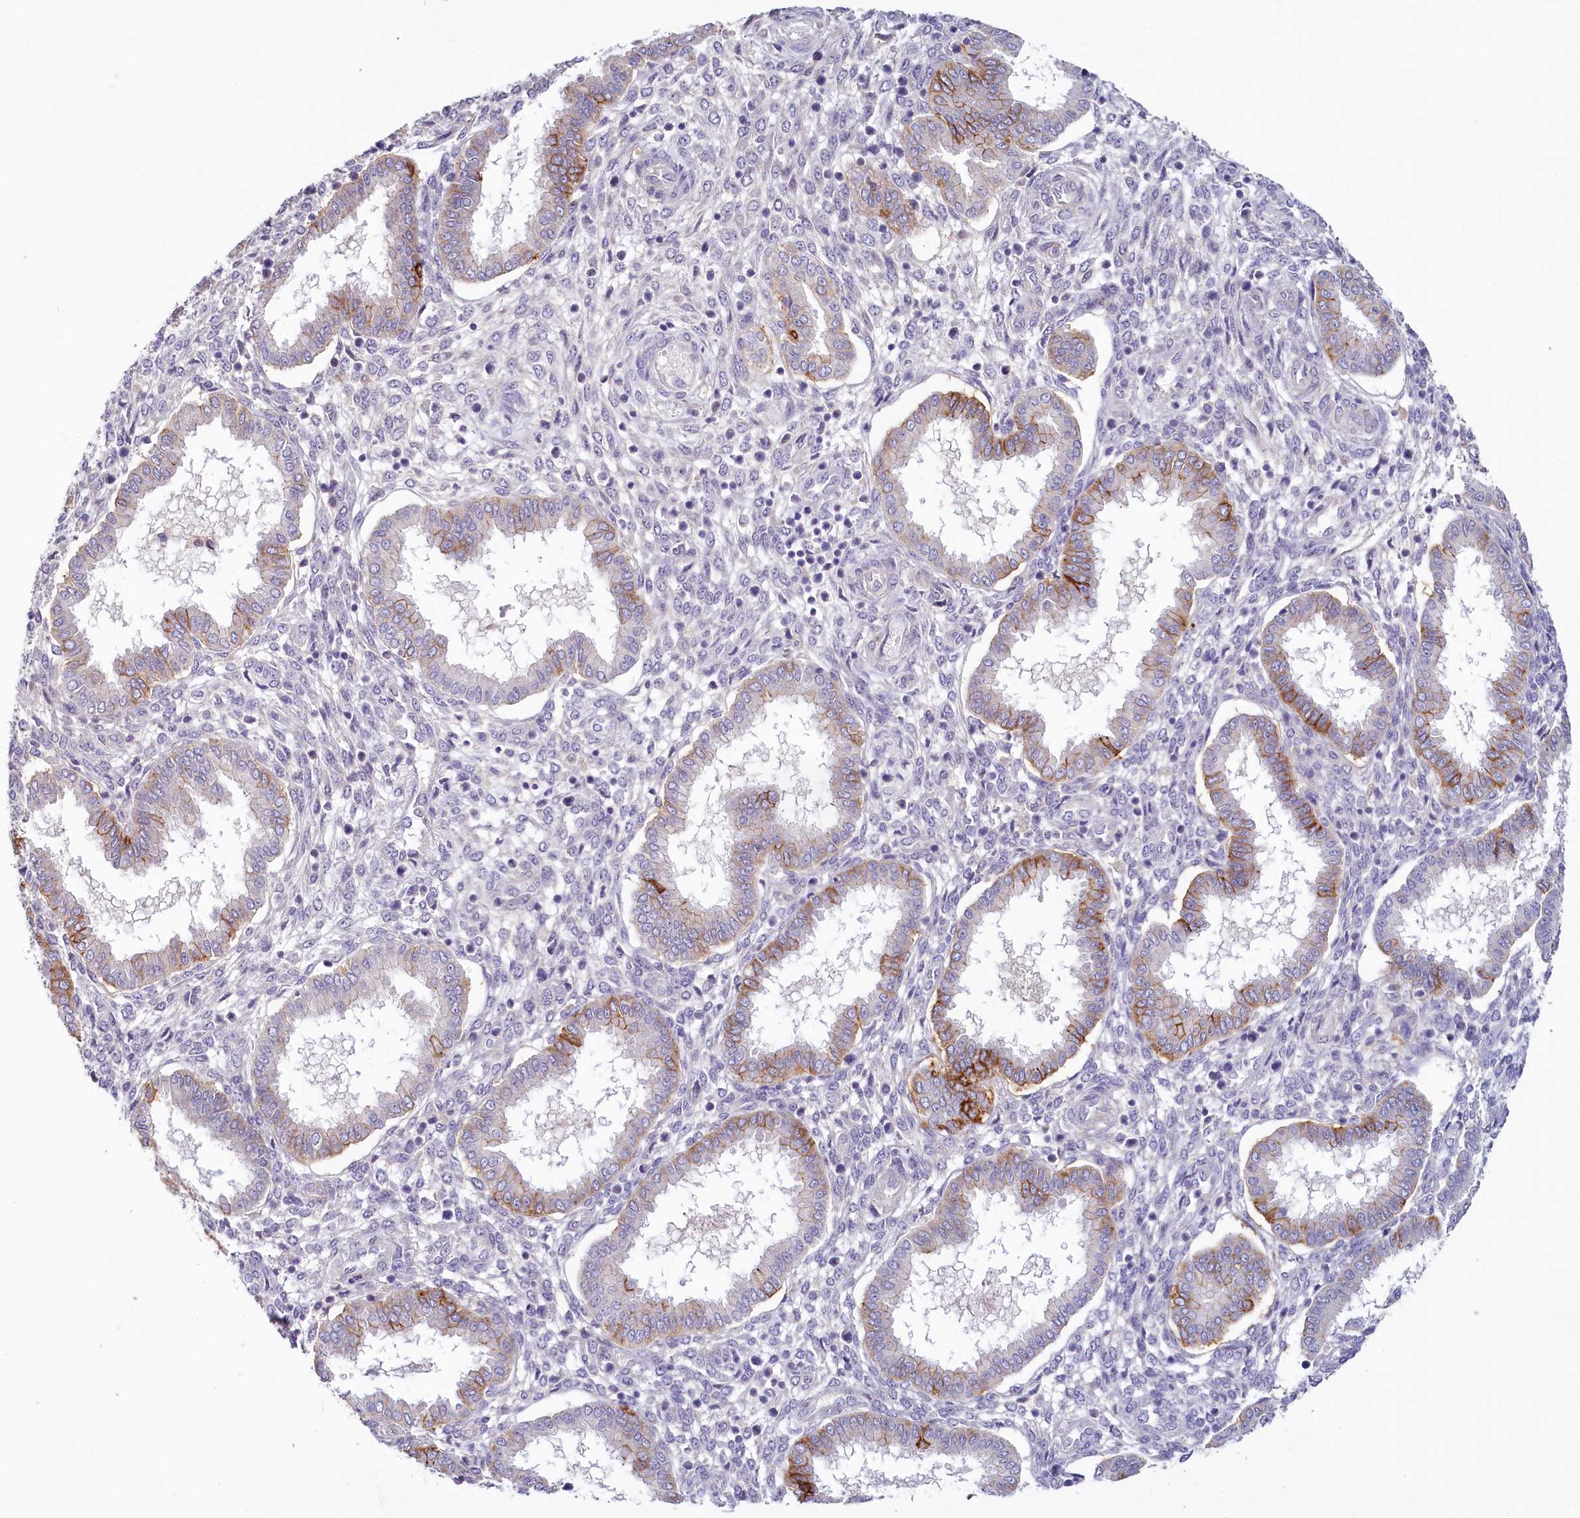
{"staining": {"intensity": "negative", "quantity": "none", "location": "none"}, "tissue": "endometrium", "cell_type": "Cells in endometrial stroma", "image_type": "normal", "snomed": [{"axis": "morphology", "description": "Normal tissue, NOS"}, {"axis": "topography", "description": "Endometrium"}], "caption": "Immunohistochemistry micrograph of normal endometrium: human endometrium stained with DAB (3,3'-diaminobenzidine) exhibits no significant protein expression in cells in endometrial stroma. (DAB IHC visualized using brightfield microscopy, high magnification).", "gene": "PDE6D", "patient": {"sex": "female", "age": 24}}